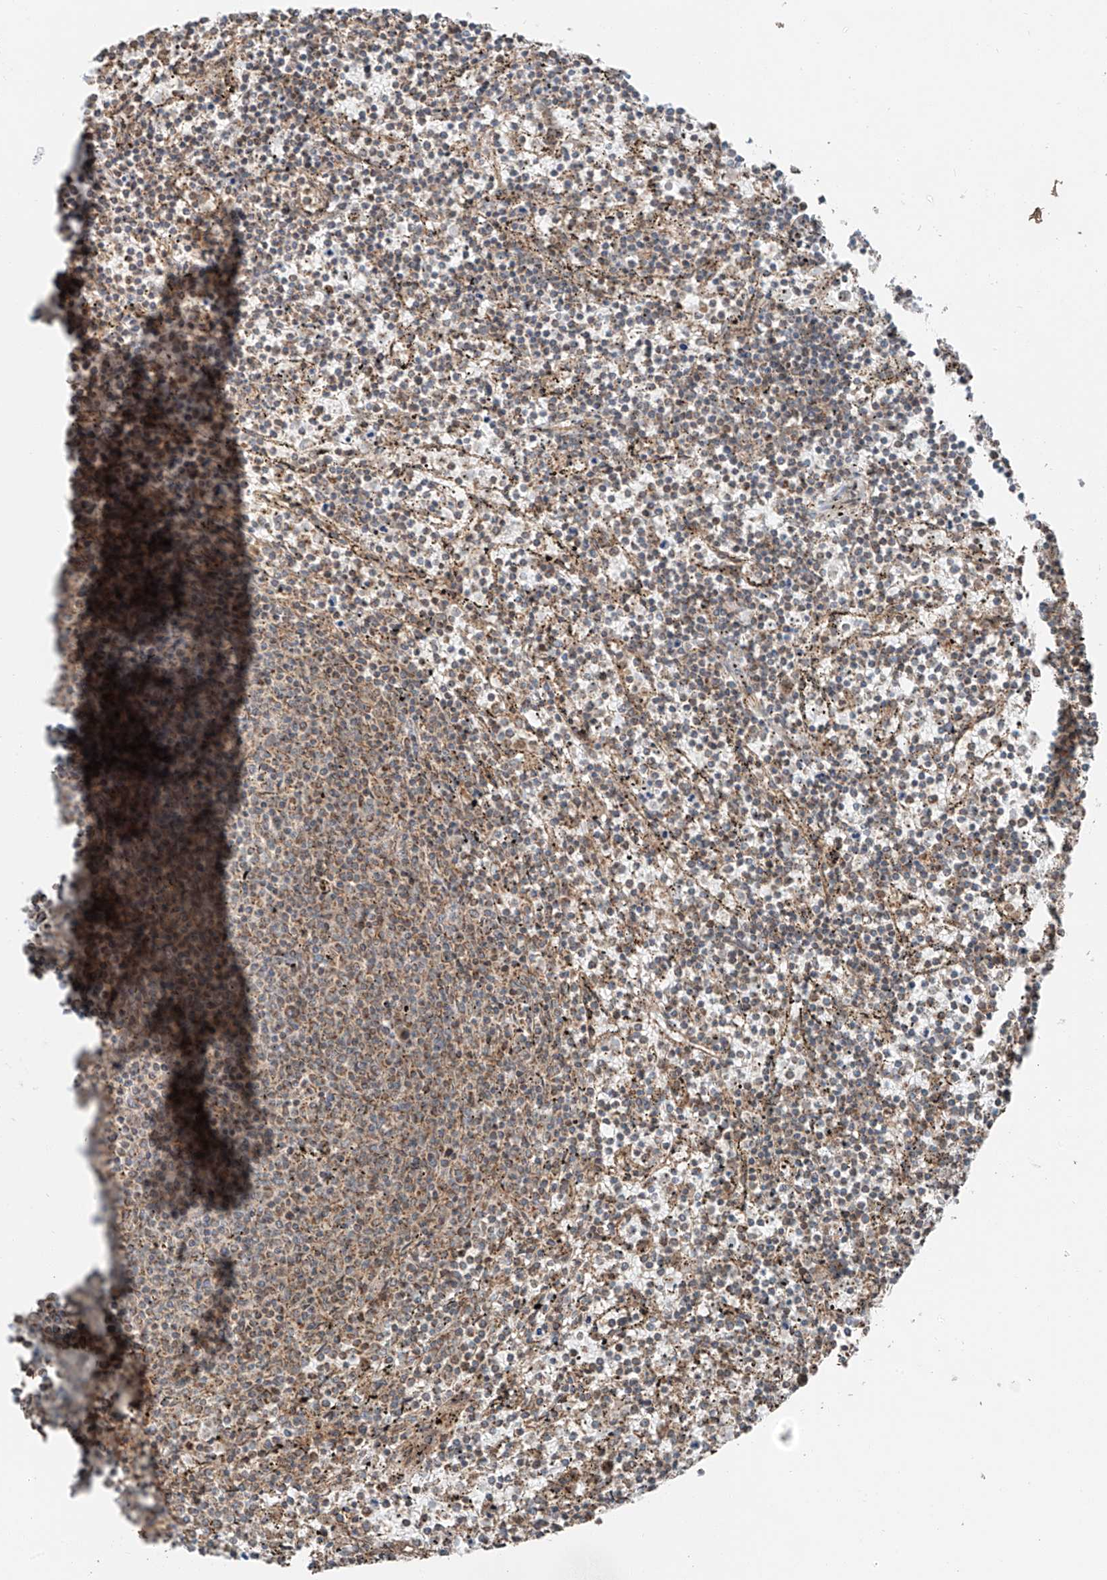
{"staining": {"intensity": "weak", "quantity": ">75%", "location": "cytoplasmic/membranous"}, "tissue": "lymphoma", "cell_type": "Tumor cells", "image_type": "cancer", "snomed": [{"axis": "morphology", "description": "Malignant lymphoma, non-Hodgkin's type, Low grade"}, {"axis": "topography", "description": "Spleen"}], "caption": "This is an image of immunohistochemistry staining of malignant lymphoma, non-Hodgkin's type (low-grade), which shows weak positivity in the cytoplasmic/membranous of tumor cells.", "gene": "CEP162", "patient": {"sex": "female", "age": 50}}